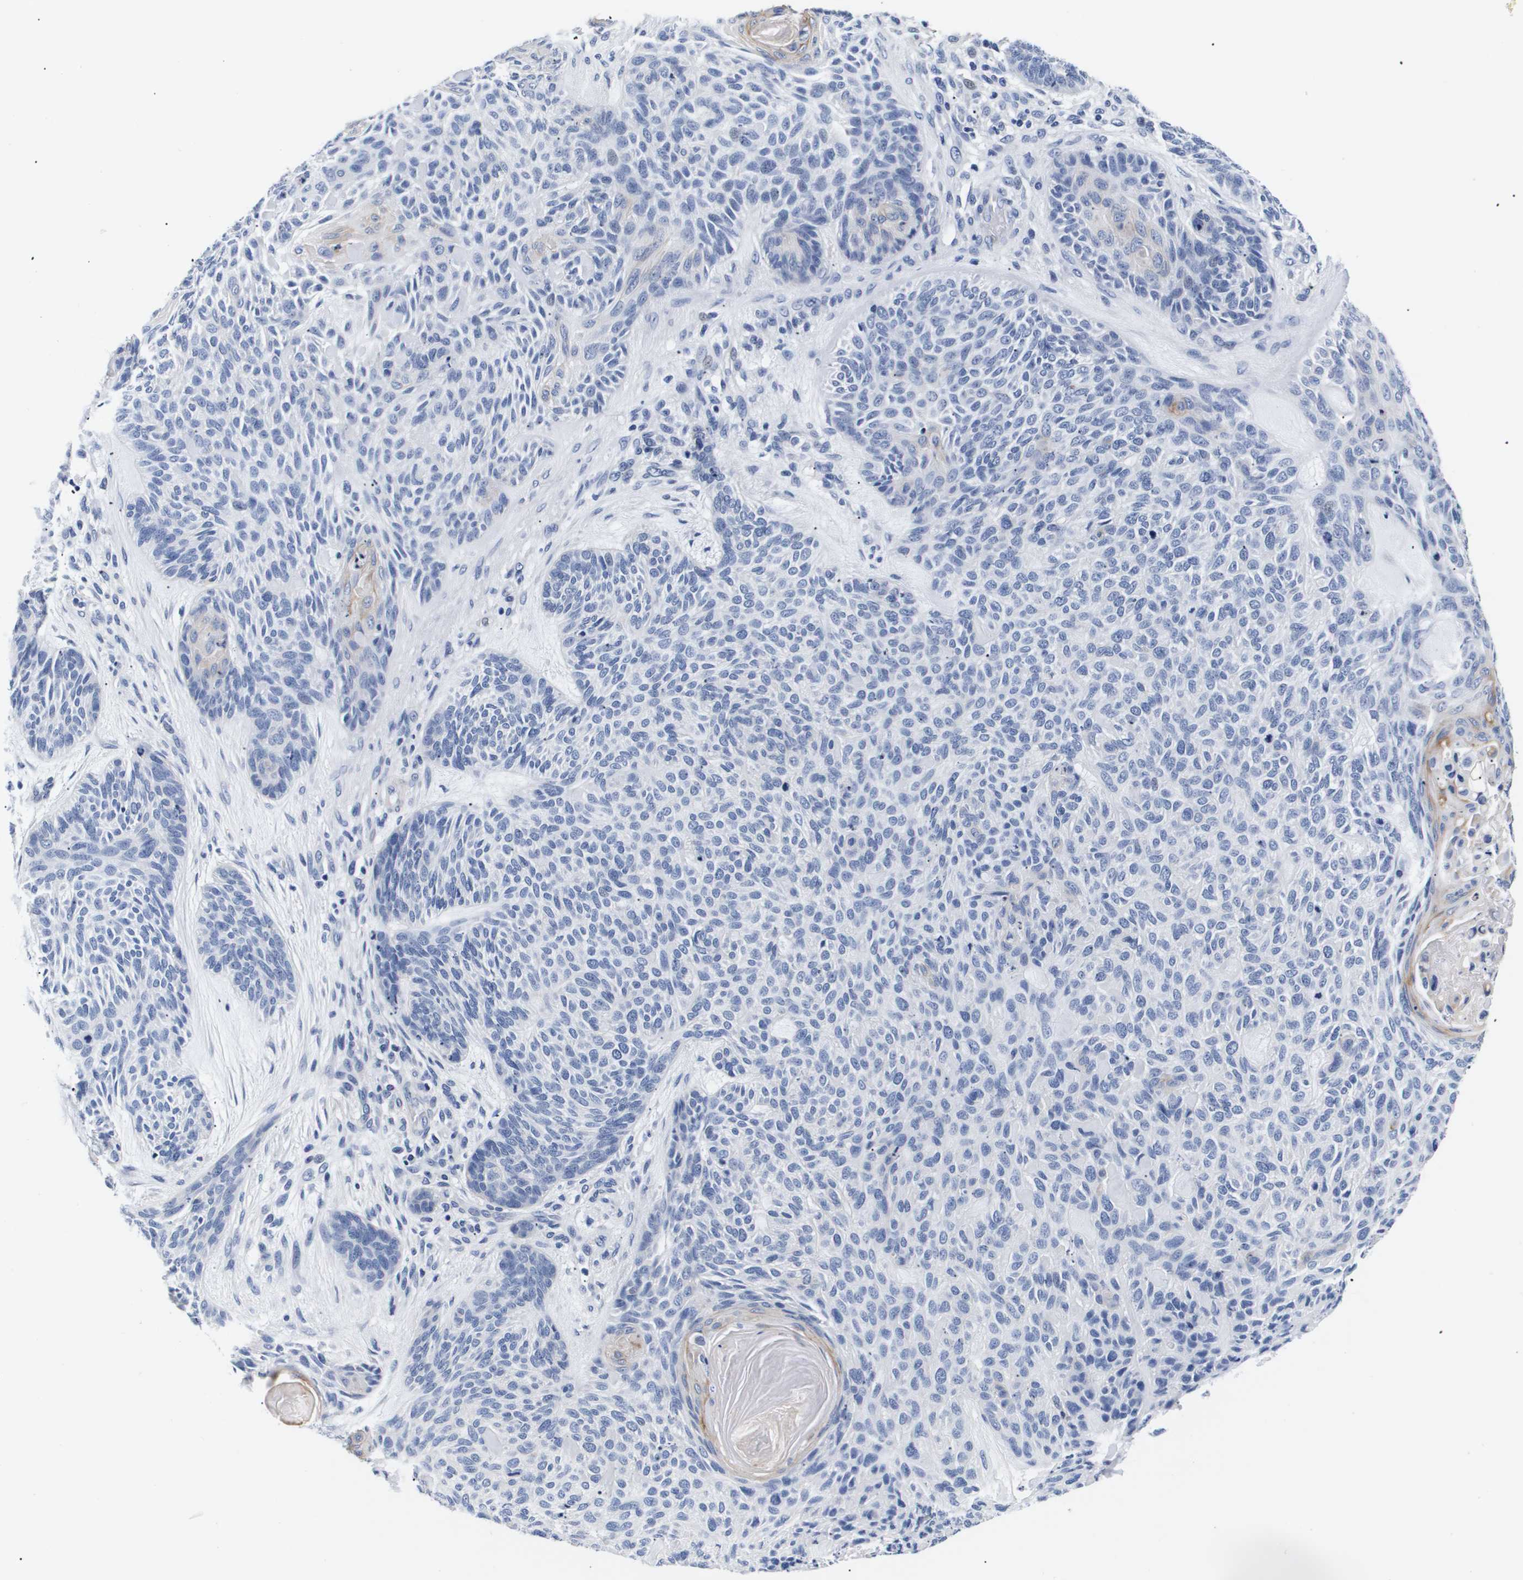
{"staining": {"intensity": "negative", "quantity": "none", "location": "none"}, "tissue": "skin cancer", "cell_type": "Tumor cells", "image_type": "cancer", "snomed": [{"axis": "morphology", "description": "Basal cell carcinoma"}, {"axis": "topography", "description": "Skin"}], "caption": "This is a image of immunohistochemistry (IHC) staining of skin cancer, which shows no positivity in tumor cells.", "gene": "ATP6V0A4", "patient": {"sex": "male", "age": 55}}